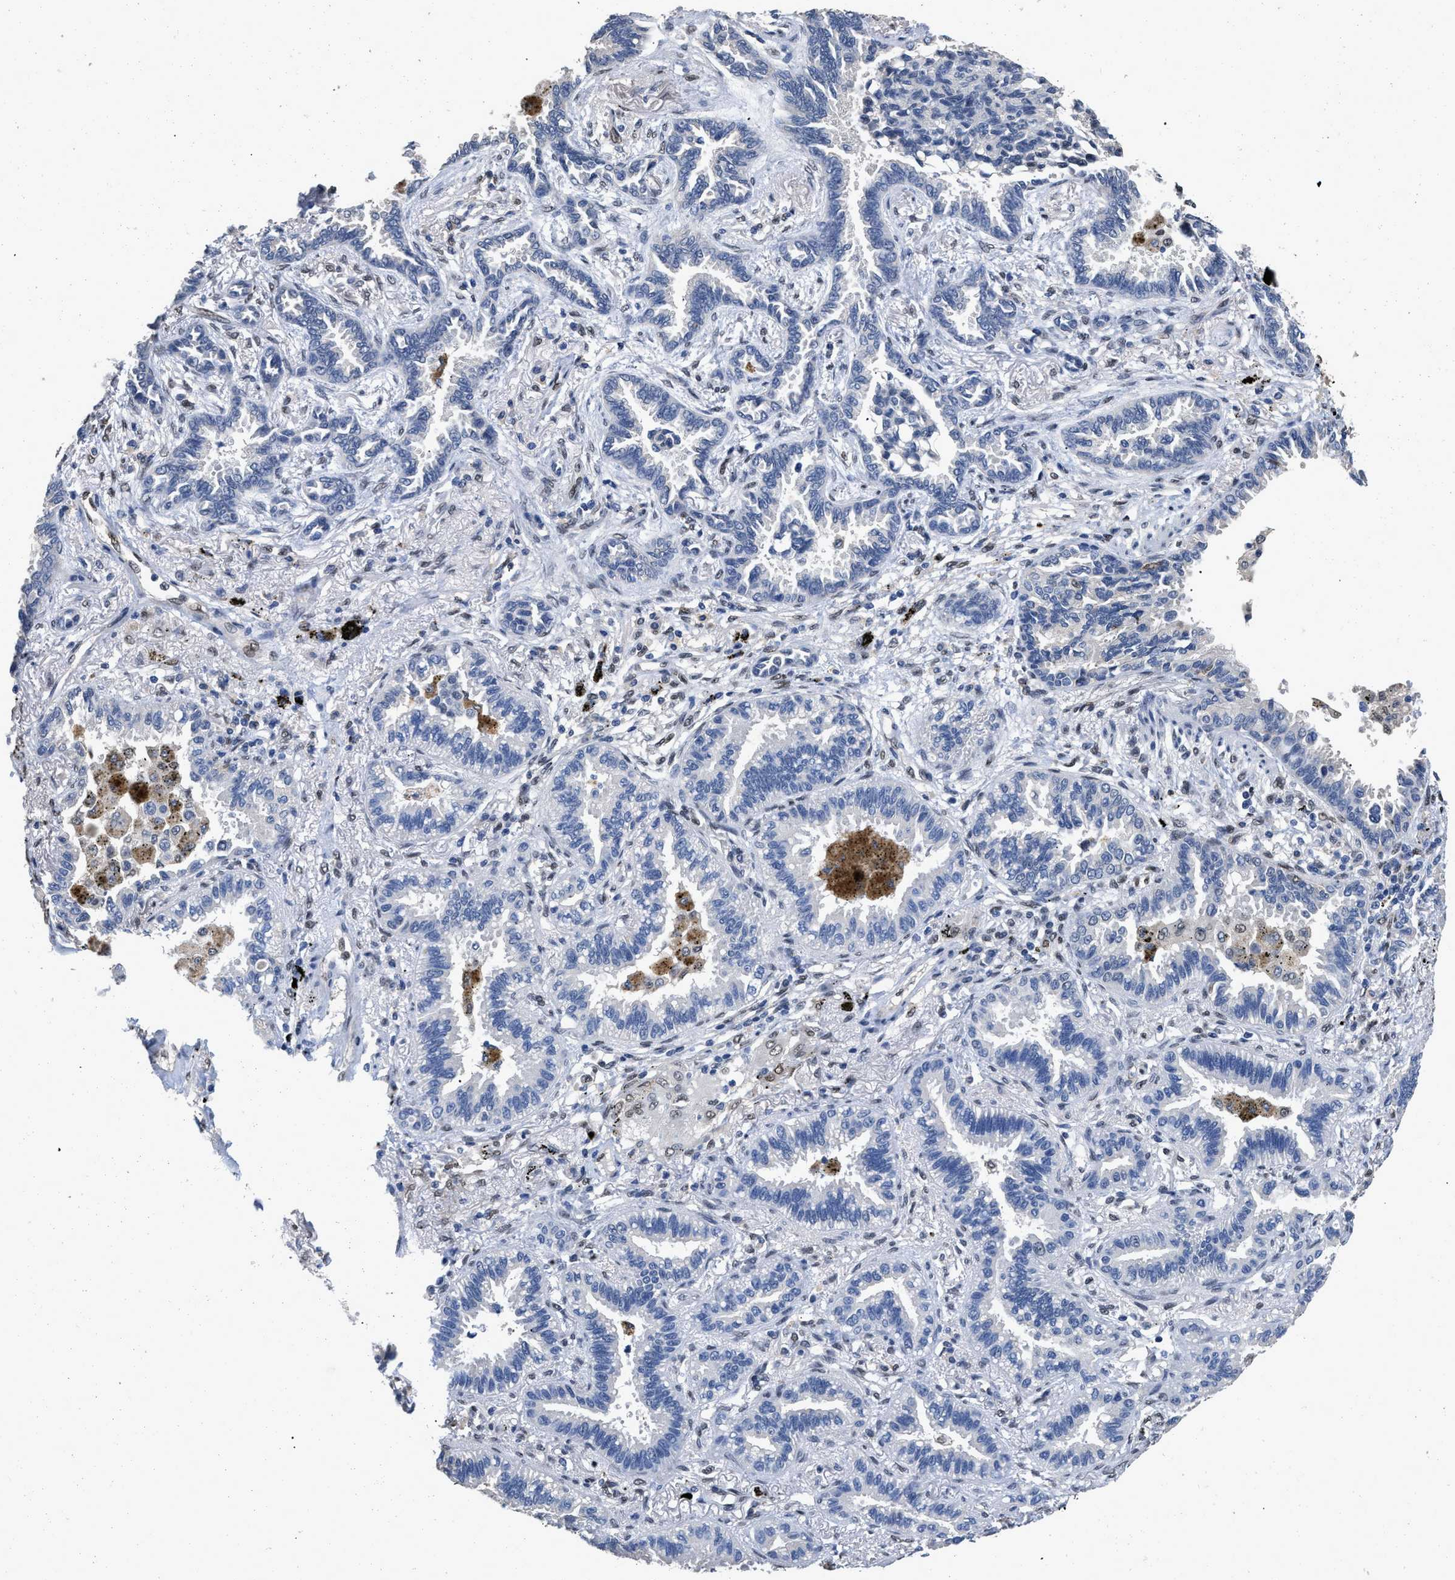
{"staining": {"intensity": "negative", "quantity": "none", "location": "none"}, "tissue": "lung cancer", "cell_type": "Tumor cells", "image_type": "cancer", "snomed": [{"axis": "morphology", "description": "Normal tissue, NOS"}, {"axis": "morphology", "description": "Adenocarcinoma, NOS"}, {"axis": "topography", "description": "Lung"}], "caption": "This is a histopathology image of IHC staining of lung cancer, which shows no staining in tumor cells.", "gene": "QKI", "patient": {"sex": "male", "age": 59}}